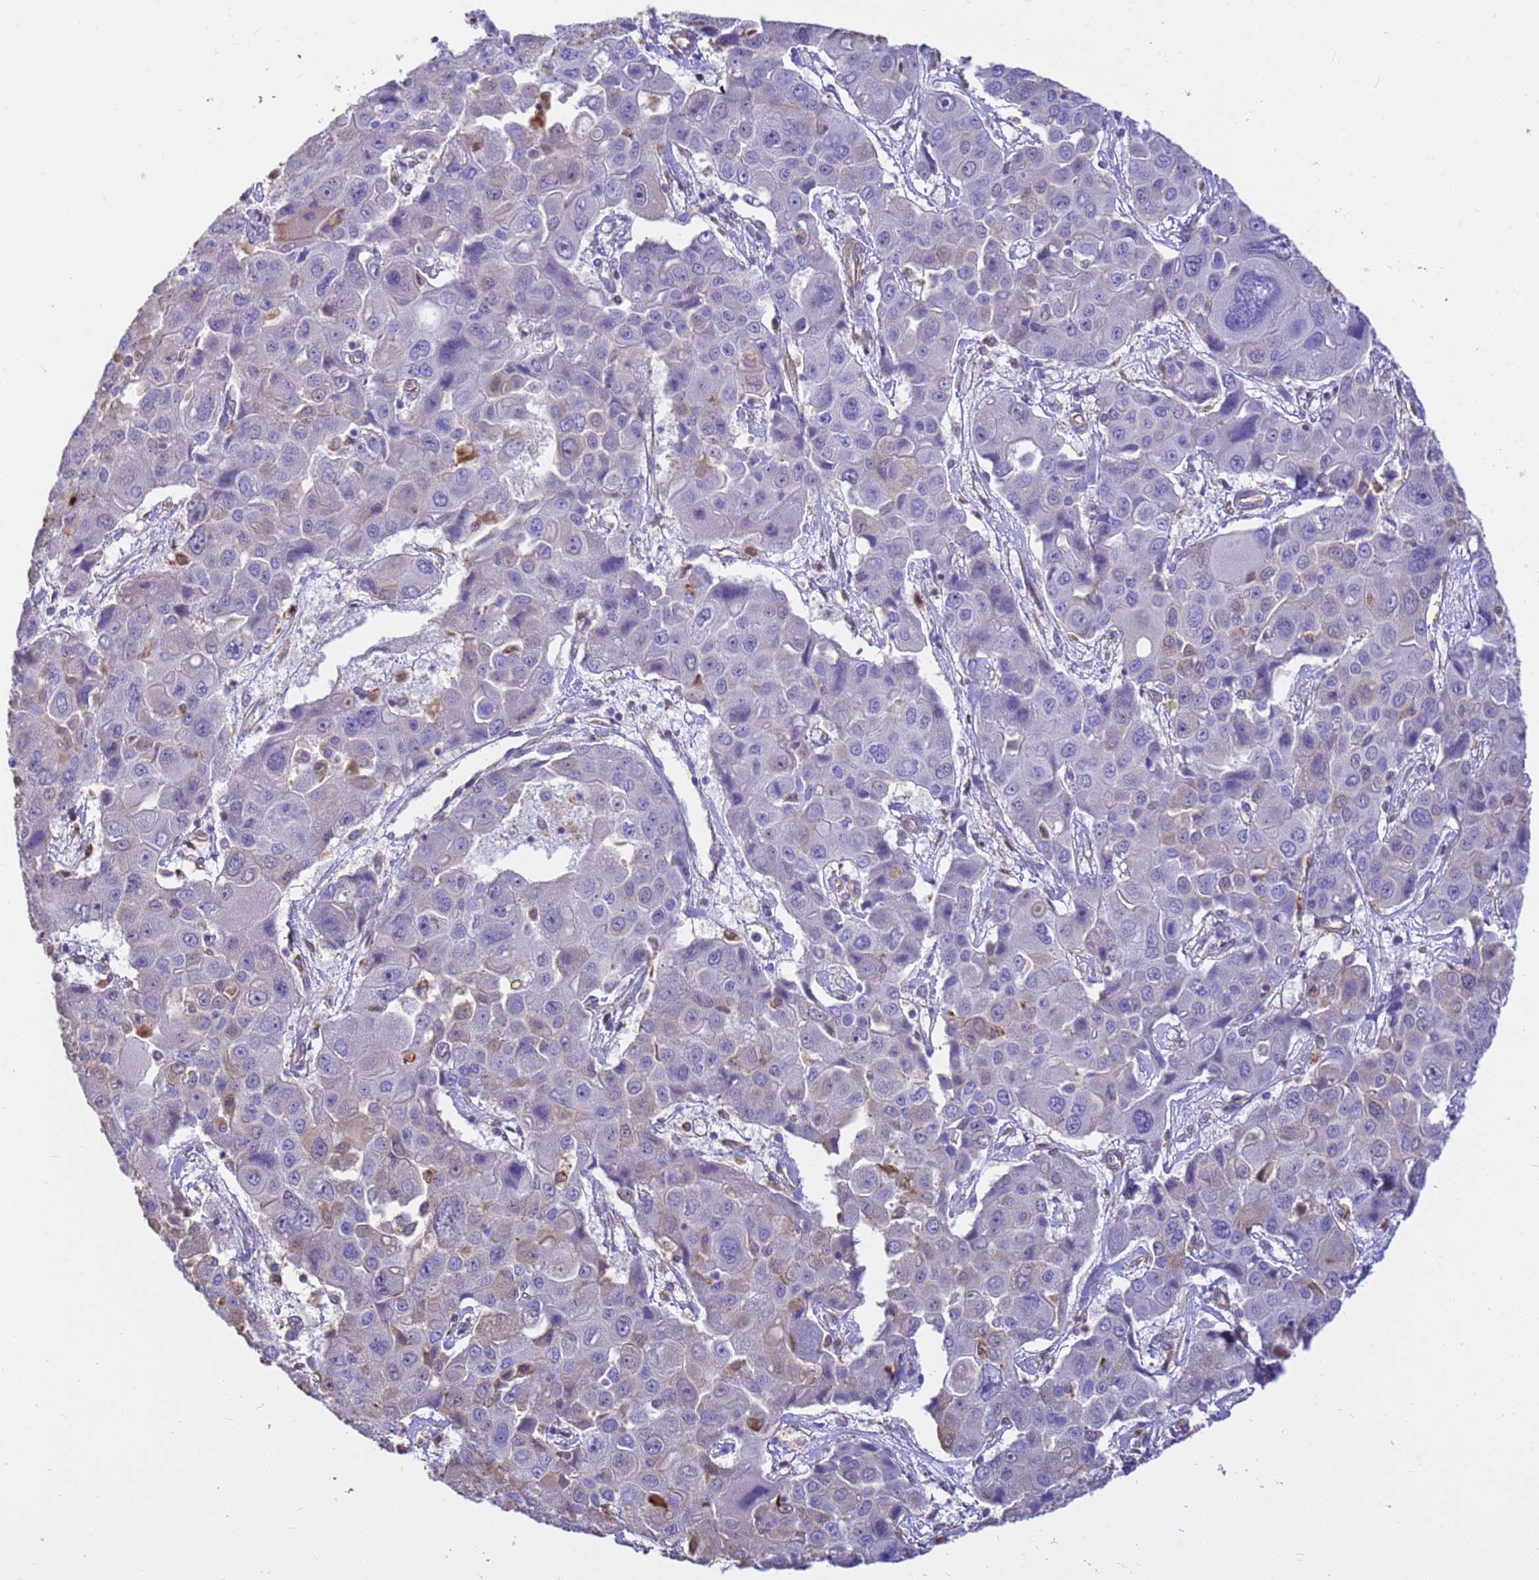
{"staining": {"intensity": "negative", "quantity": "none", "location": "none"}, "tissue": "liver cancer", "cell_type": "Tumor cells", "image_type": "cancer", "snomed": [{"axis": "morphology", "description": "Cholangiocarcinoma"}, {"axis": "topography", "description": "Liver"}], "caption": "This is an immunohistochemistry histopathology image of human liver cancer. There is no expression in tumor cells.", "gene": "TCEAL3", "patient": {"sex": "male", "age": 67}}